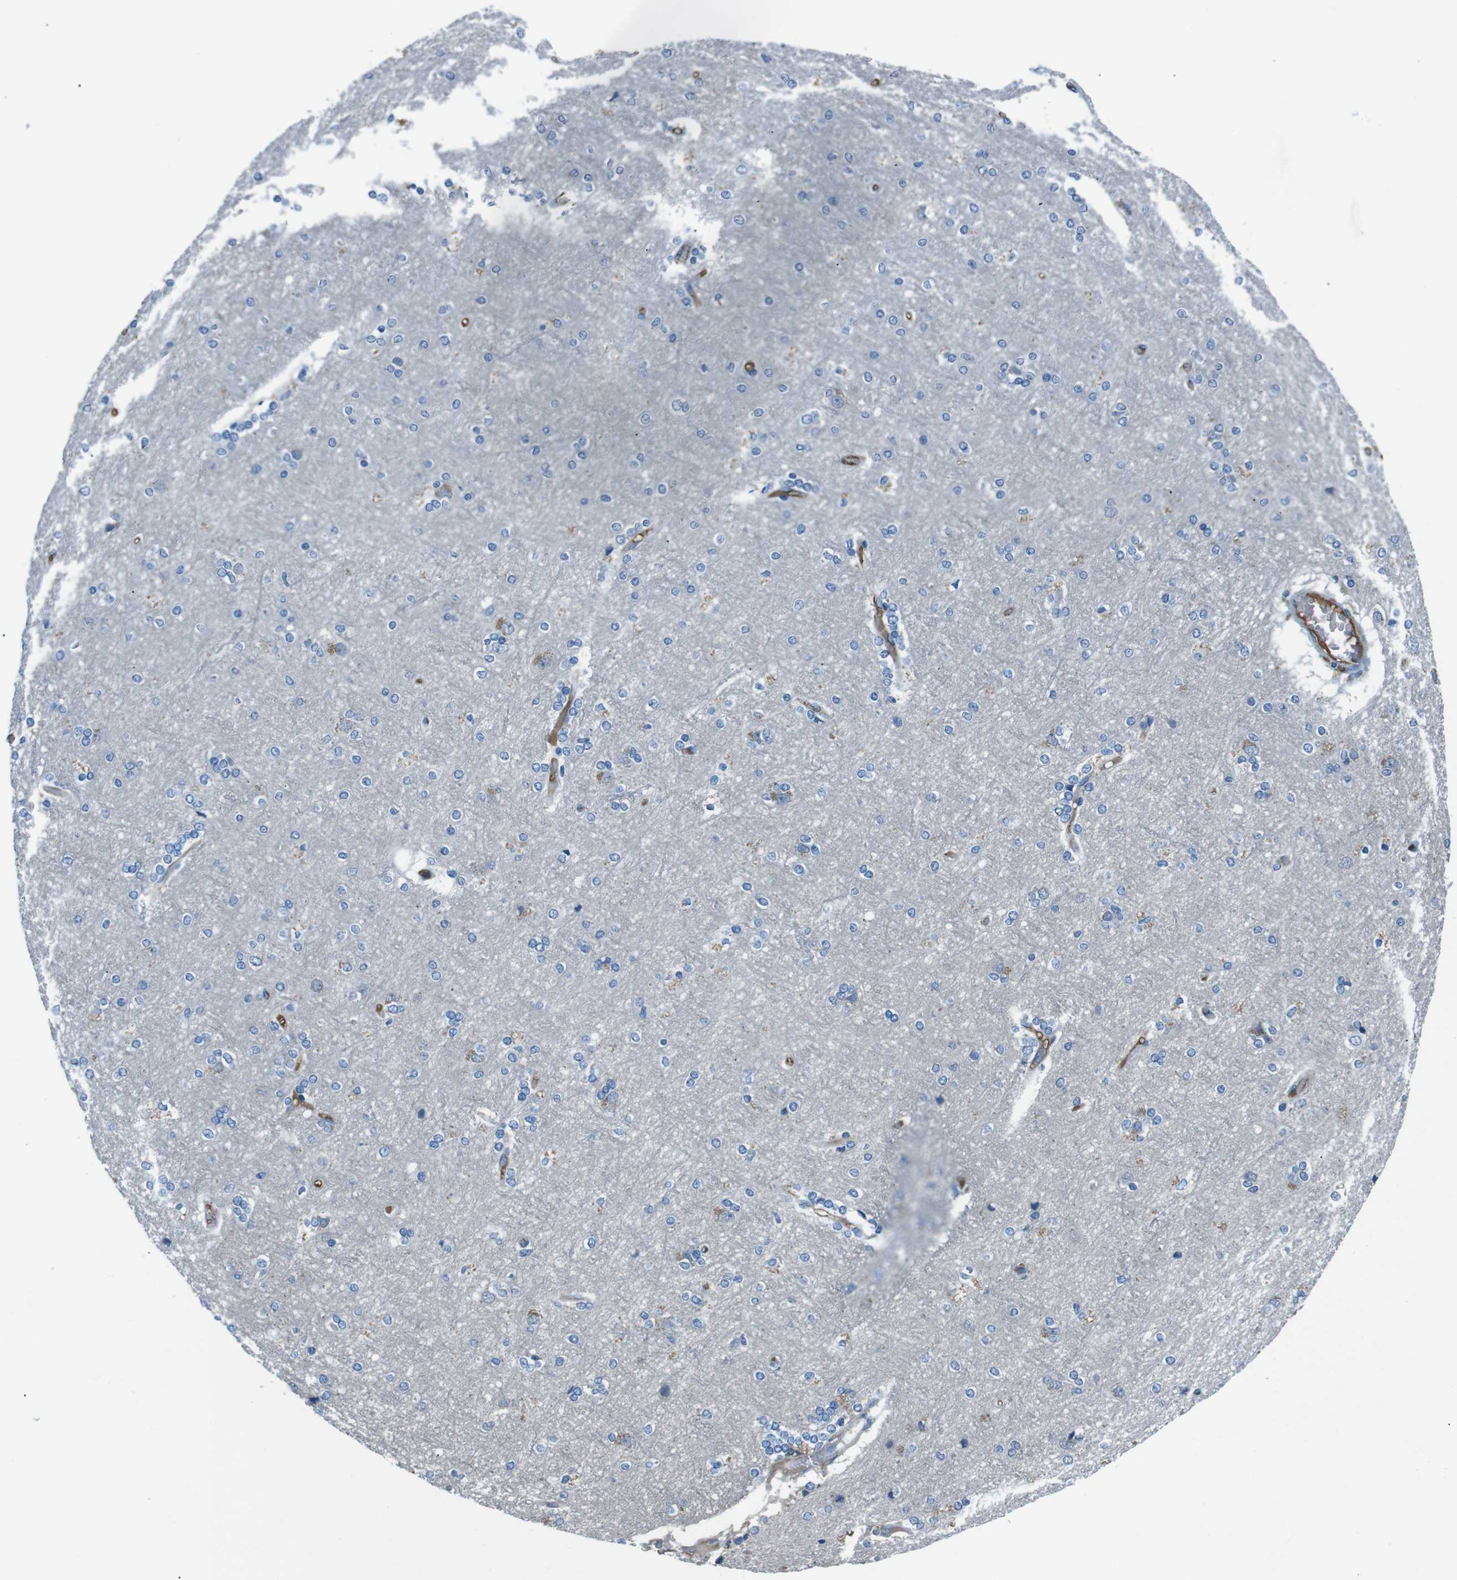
{"staining": {"intensity": "moderate", "quantity": "25%-75%", "location": "cytoplasmic/membranous"}, "tissue": "cerebral cortex", "cell_type": "Endothelial cells", "image_type": "normal", "snomed": [{"axis": "morphology", "description": "Normal tissue, NOS"}, {"axis": "topography", "description": "Cerebral cortex"}], "caption": "IHC of normal cerebral cortex displays medium levels of moderate cytoplasmic/membranous expression in about 25%-75% of endothelial cells. (DAB IHC, brown staining for protein, blue staining for nuclei).", "gene": "LEP", "patient": {"sex": "female", "age": 54}}